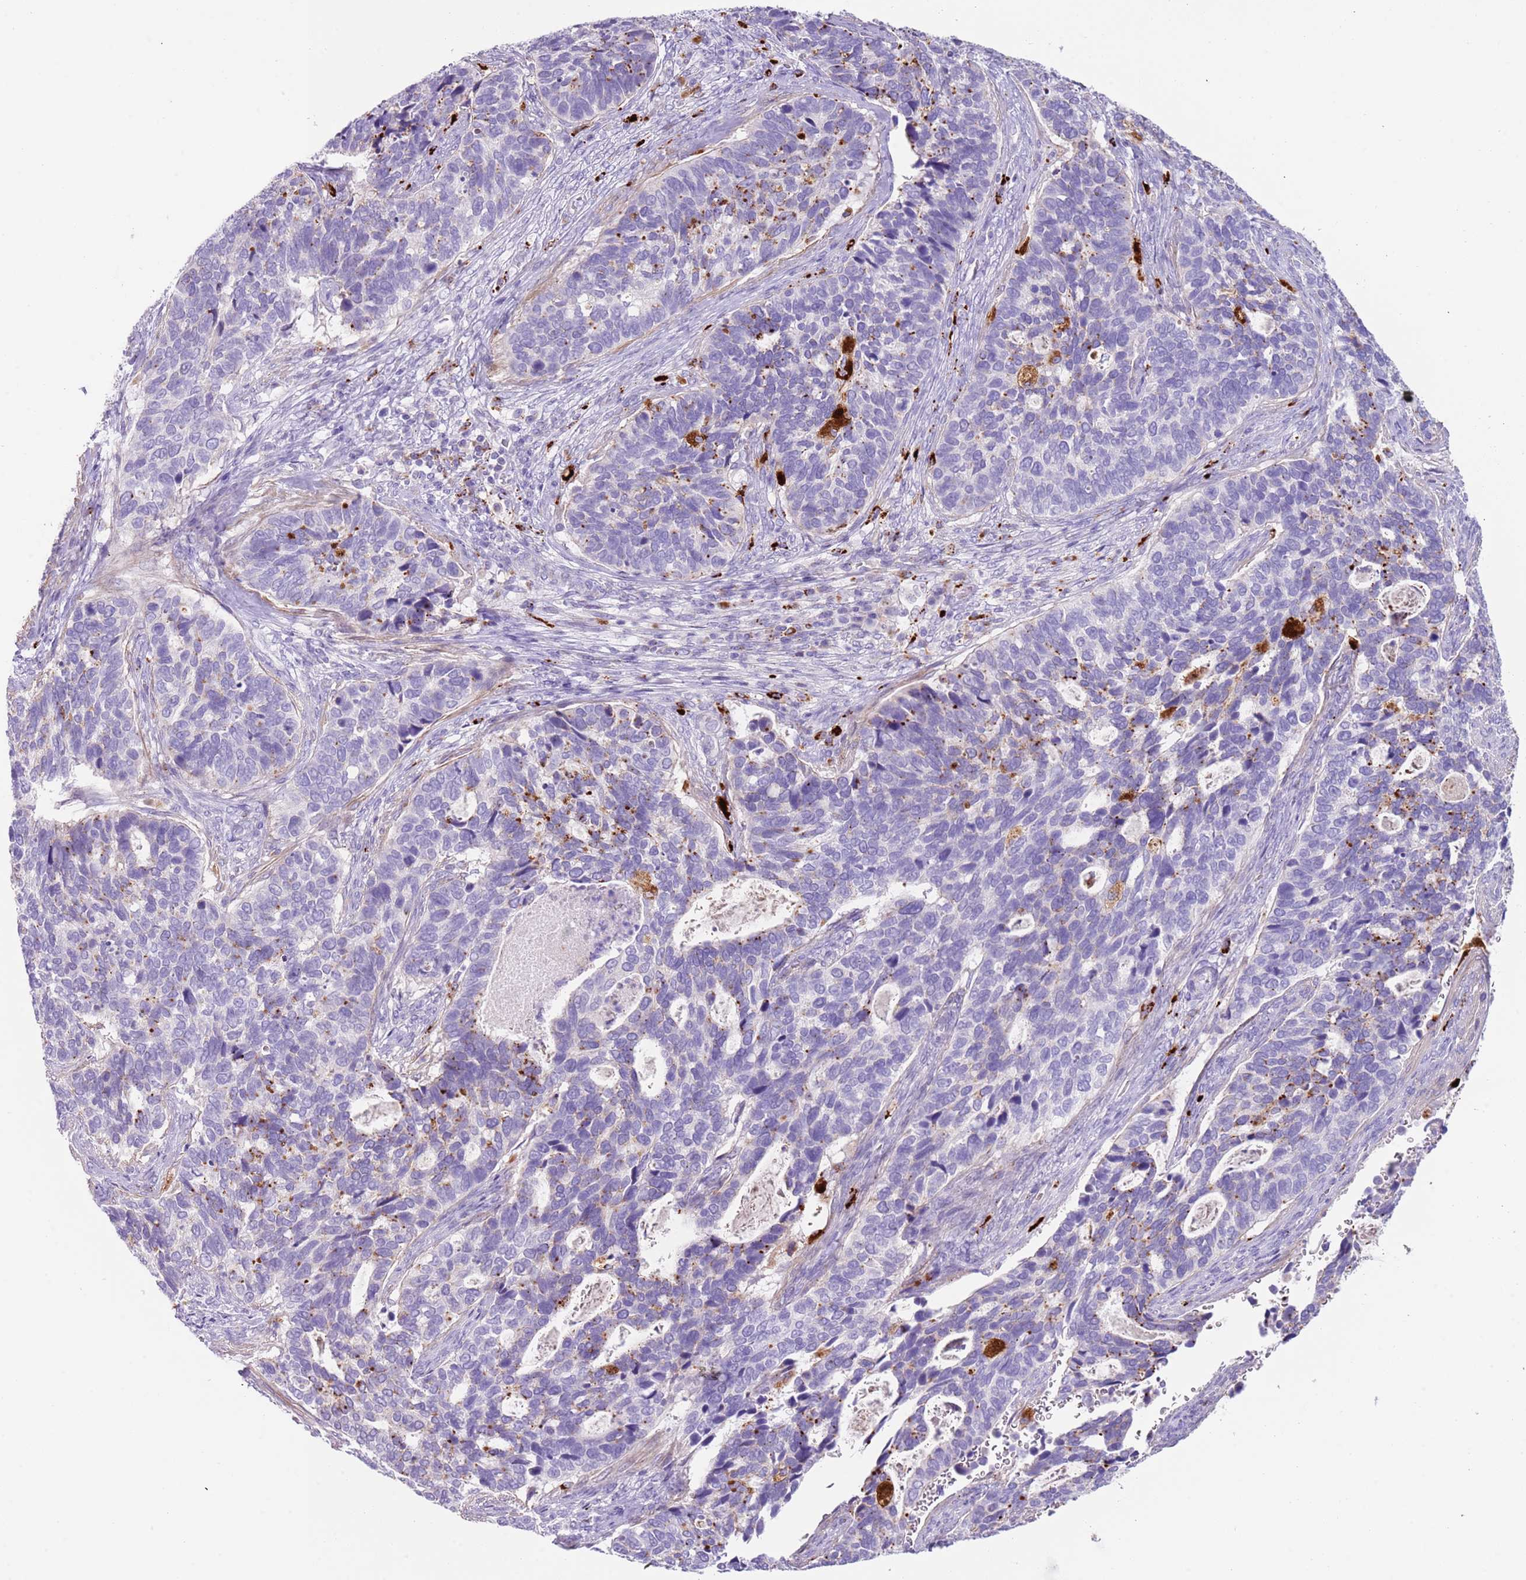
{"staining": {"intensity": "negative", "quantity": "none", "location": "none"}, "tissue": "cervical cancer", "cell_type": "Tumor cells", "image_type": "cancer", "snomed": [{"axis": "morphology", "description": "Squamous cell carcinoma, NOS"}, {"axis": "topography", "description": "Cervix"}], "caption": "High magnification brightfield microscopy of cervical cancer (squamous cell carcinoma) stained with DAB (3,3'-diaminobenzidine) (brown) and counterstained with hematoxylin (blue): tumor cells show no significant expression. (Stains: DAB immunohistochemistry with hematoxylin counter stain, Microscopy: brightfield microscopy at high magnification).", "gene": "LRRN3", "patient": {"sex": "female", "age": 38}}